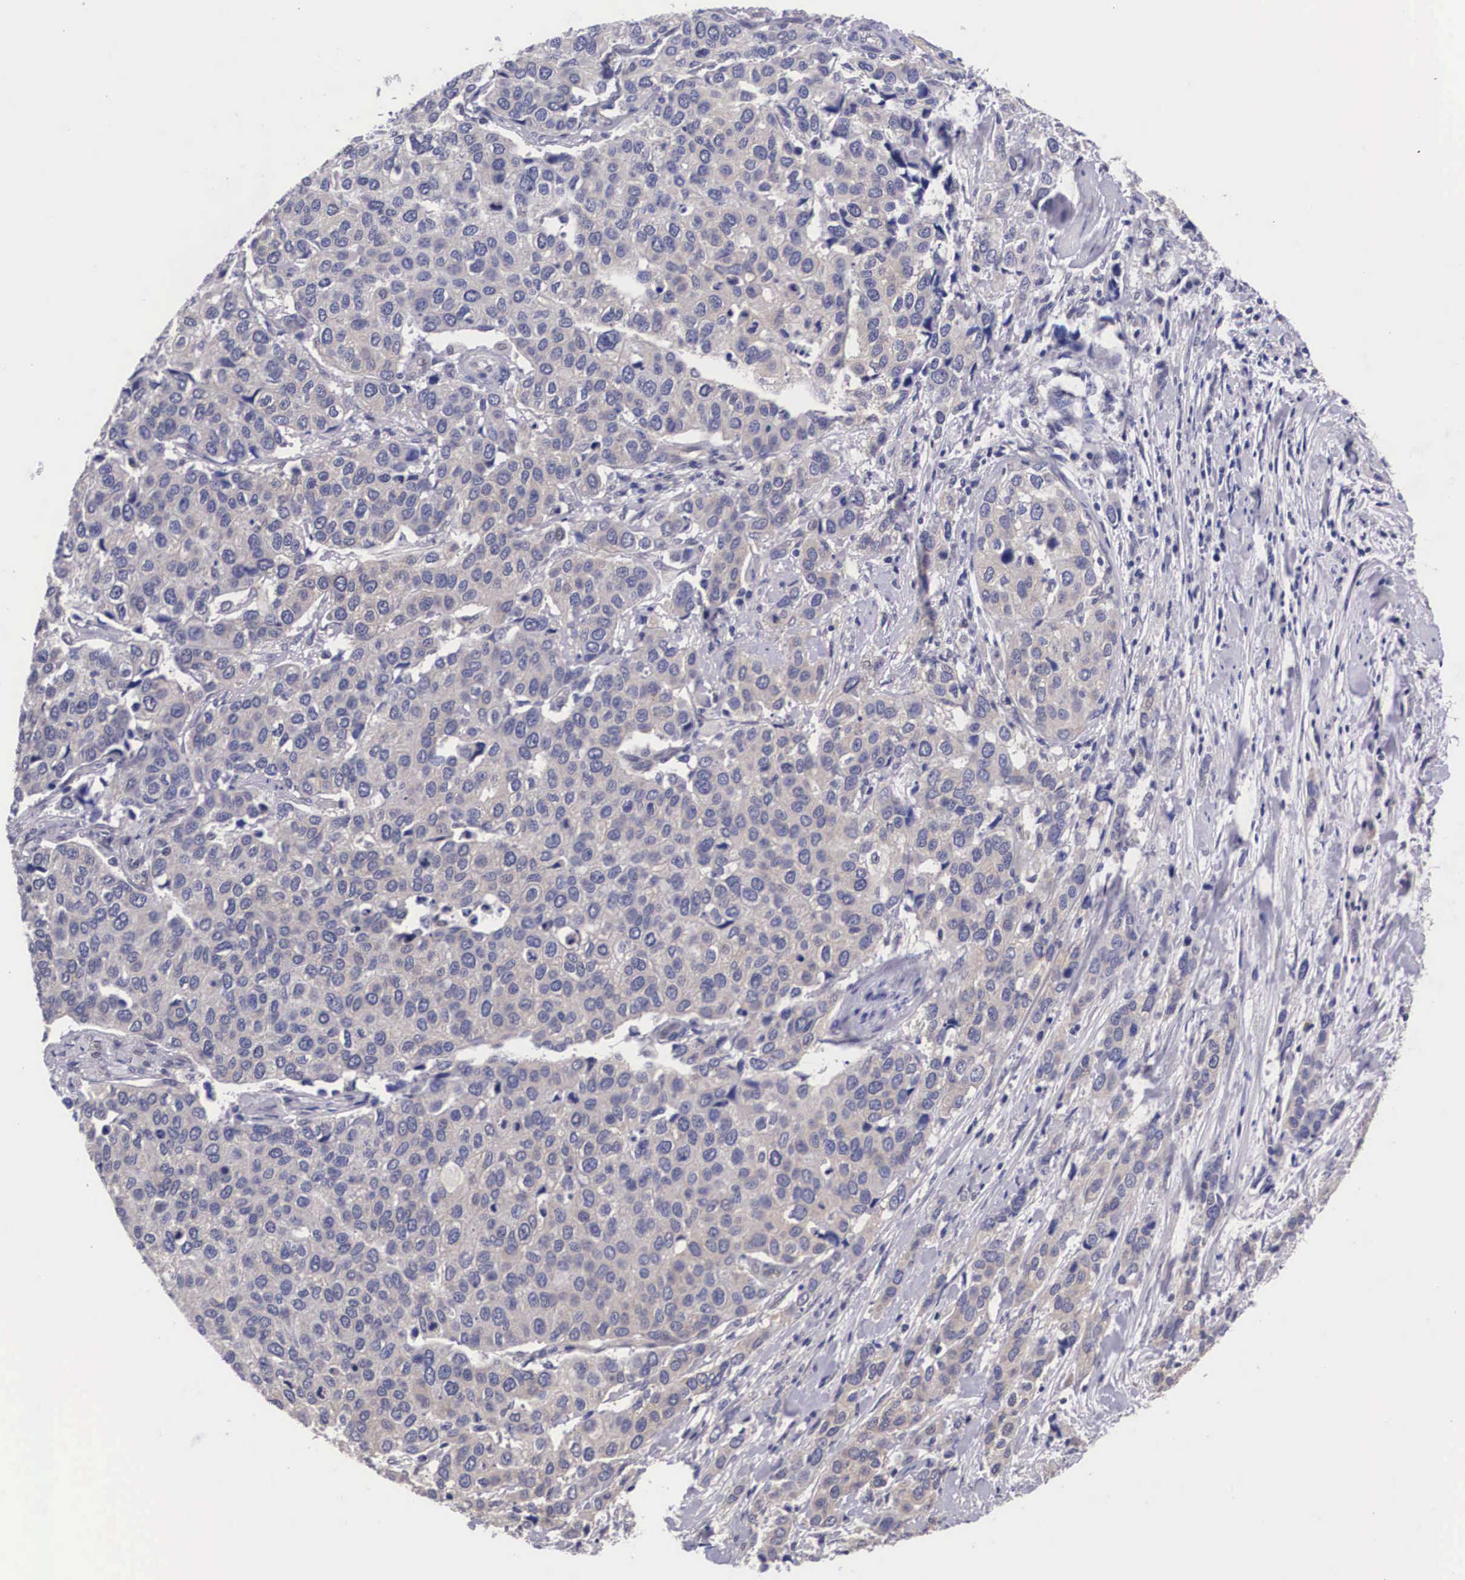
{"staining": {"intensity": "weak", "quantity": "<25%", "location": "cytoplasmic/membranous"}, "tissue": "cervical cancer", "cell_type": "Tumor cells", "image_type": "cancer", "snomed": [{"axis": "morphology", "description": "Squamous cell carcinoma, NOS"}, {"axis": "topography", "description": "Cervix"}], "caption": "Tumor cells show no significant staining in cervical cancer. (DAB (3,3'-diaminobenzidine) immunohistochemistry with hematoxylin counter stain).", "gene": "OTX2", "patient": {"sex": "female", "age": 54}}